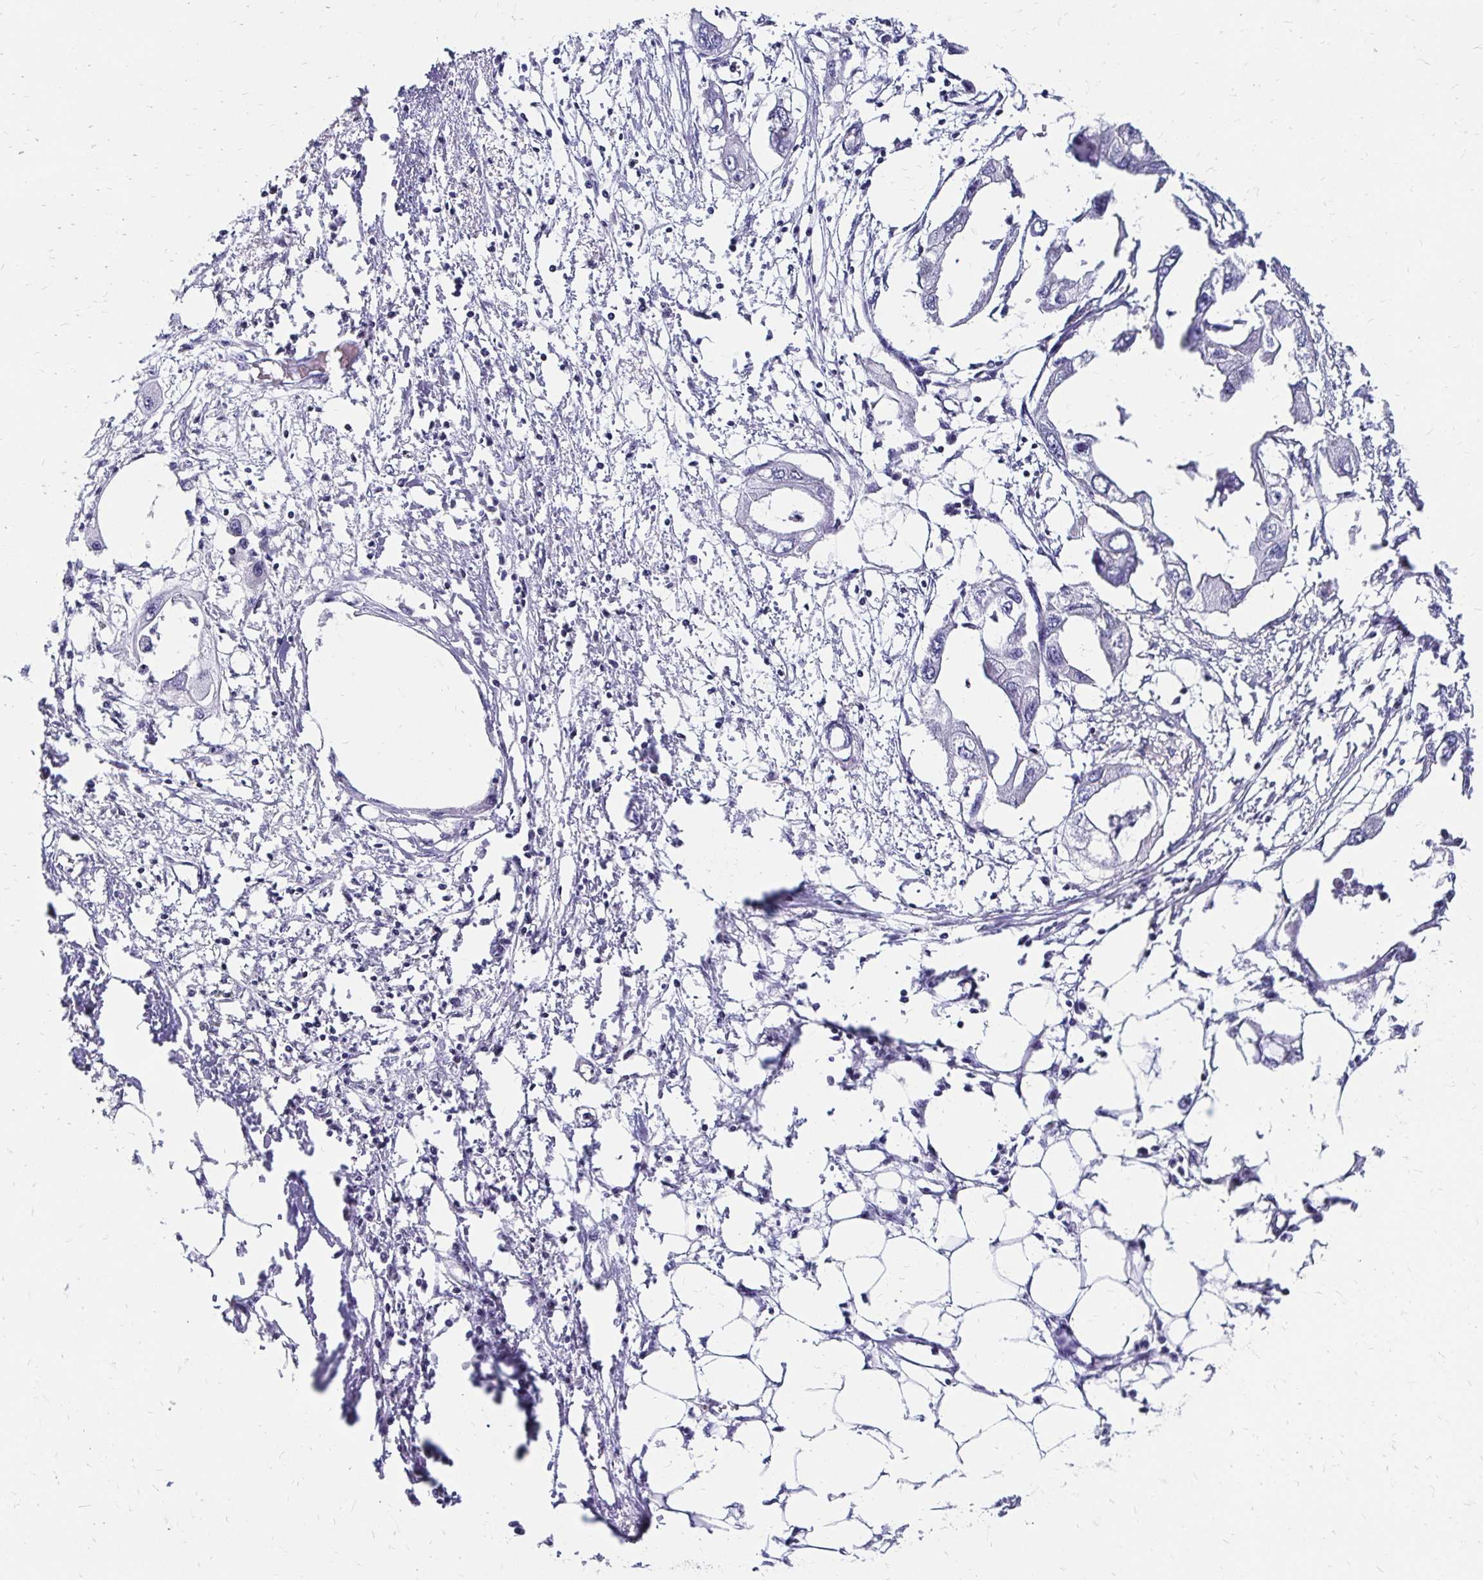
{"staining": {"intensity": "negative", "quantity": "none", "location": "none"}, "tissue": "endometrial cancer", "cell_type": "Tumor cells", "image_type": "cancer", "snomed": [{"axis": "morphology", "description": "Adenocarcinoma, NOS"}, {"axis": "morphology", "description": "Adenocarcinoma, metastatic, NOS"}, {"axis": "topography", "description": "Adipose tissue"}, {"axis": "topography", "description": "Endometrium"}], "caption": "Immunohistochemistry of human endometrial metastatic adenocarcinoma exhibits no staining in tumor cells.", "gene": "CBX7", "patient": {"sex": "female", "age": 67}}